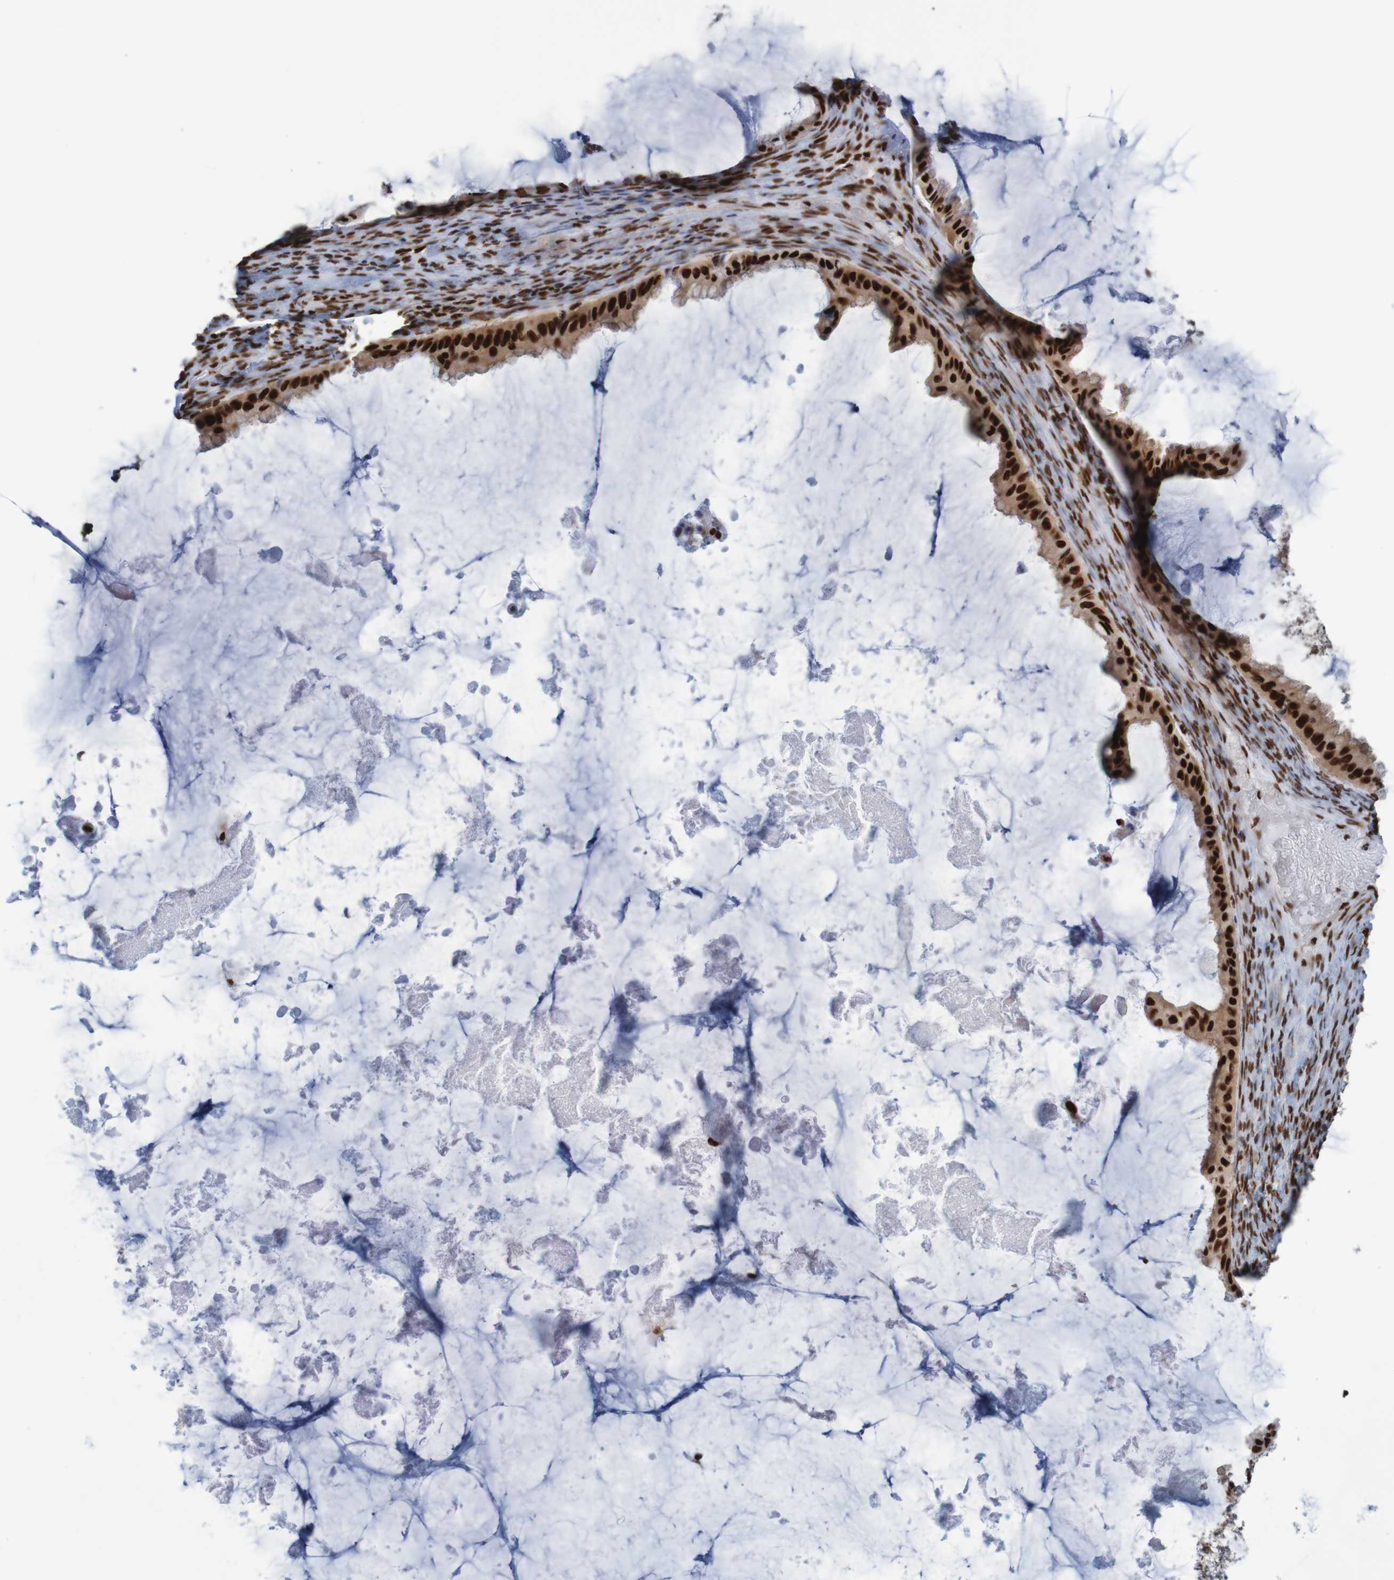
{"staining": {"intensity": "strong", "quantity": ">75%", "location": "nuclear"}, "tissue": "ovarian cancer", "cell_type": "Tumor cells", "image_type": "cancer", "snomed": [{"axis": "morphology", "description": "Cystadenocarcinoma, mucinous, NOS"}, {"axis": "topography", "description": "Ovary"}], "caption": "The micrograph exhibits staining of ovarian cancer (mucinous cystadenocarcinoma), revealing strong nuclear protein positivity (brown color) within tumor cells.", "gene": "THRAP3", "patient": {"sex": "female", "age": 61}}